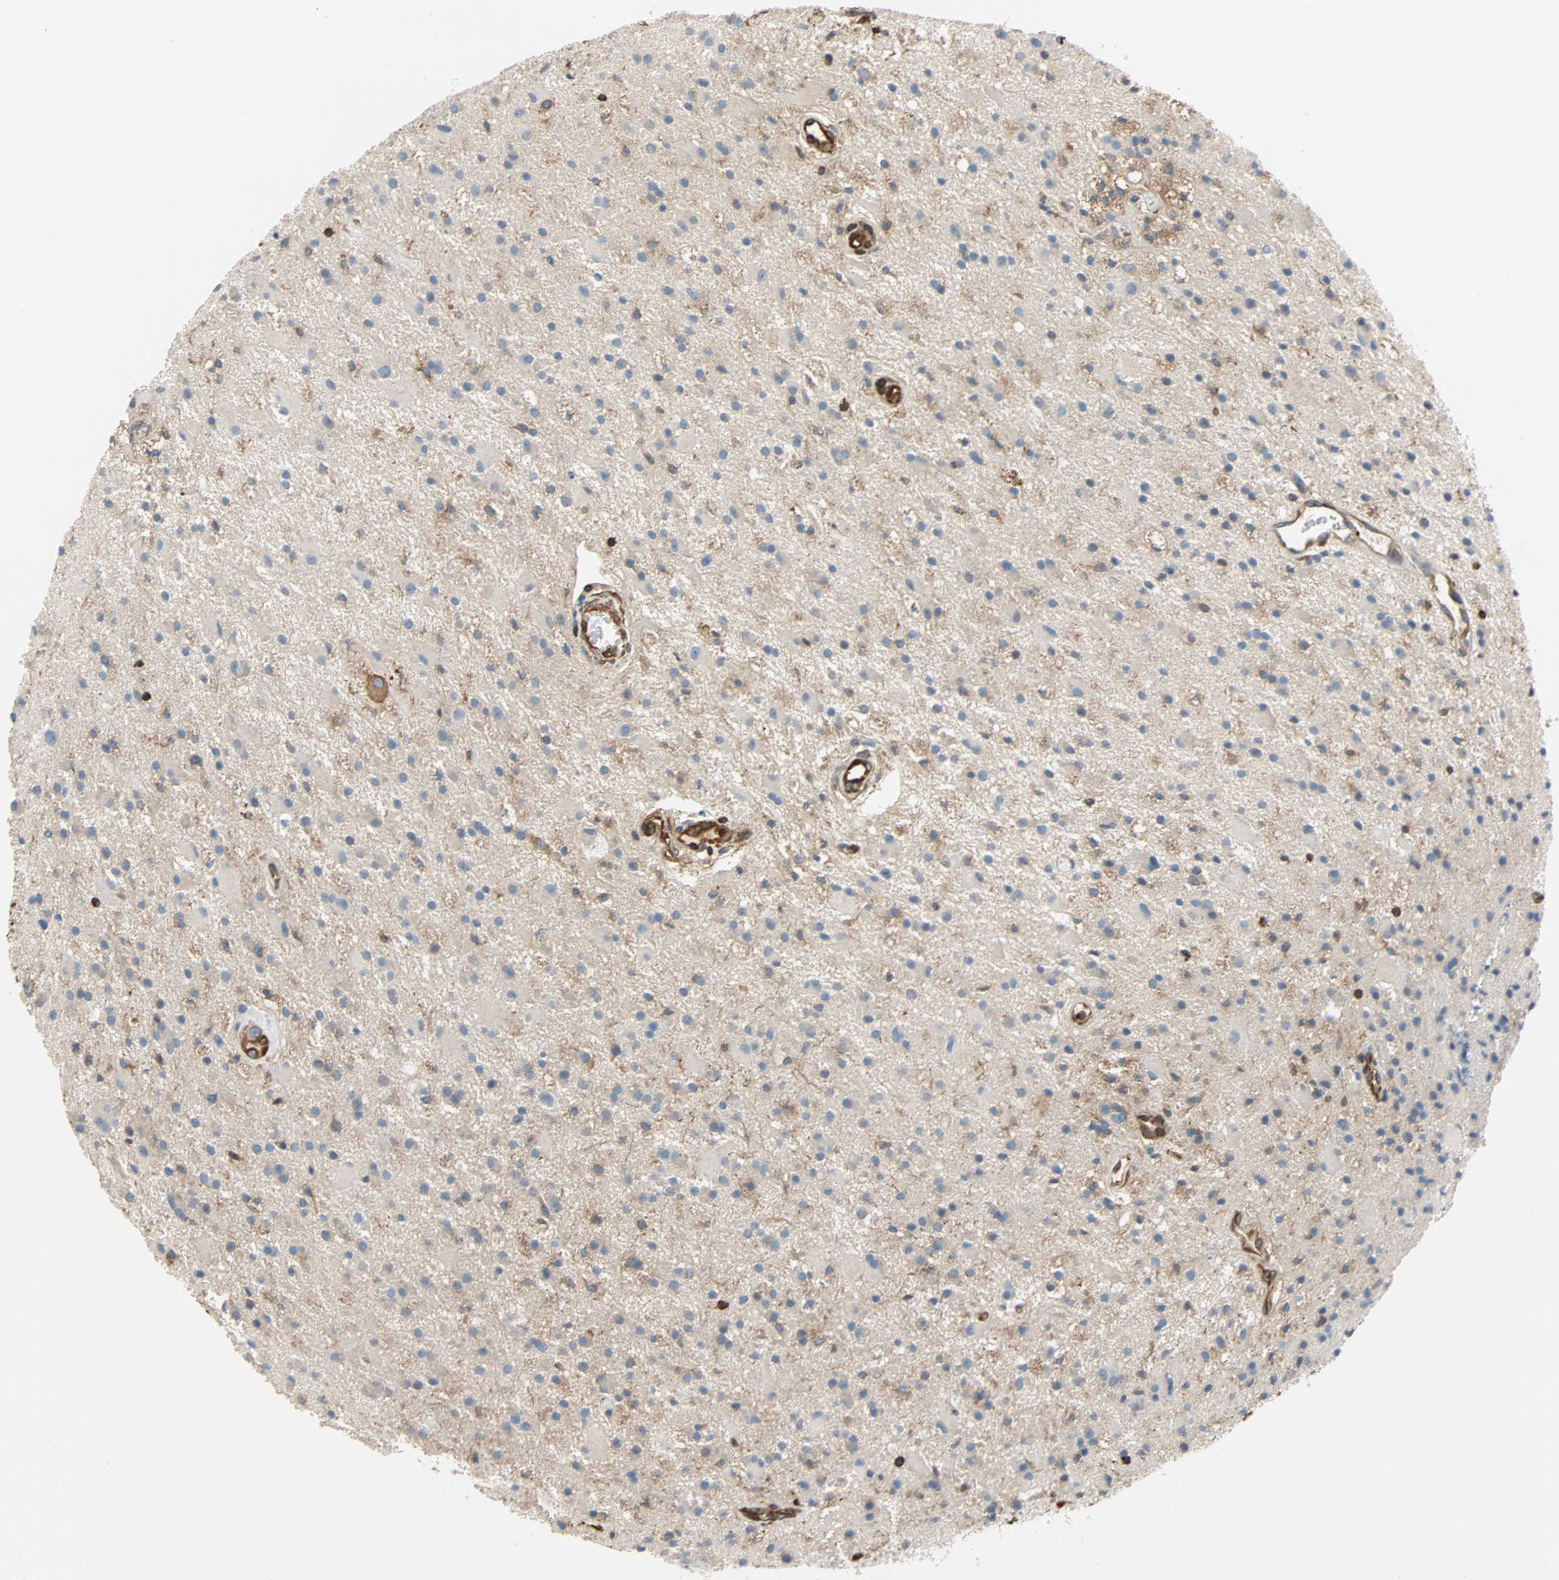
{"staining": {"intensity": "moderate", "quantity": "<25%", "location": "cytoplasmic/membranous"}, "tissue": "glioma", "cell_type": "Tumor cells", "image_type": "cancer", "snomed": [{"axis": "morphology", "description": "Glioma, malignant, Low grade"}, {"axis": "topography", "description": "Brain"}], "caption": "Protein expression by IHC reveals moderate cytoplasmic/membranous staining in about <25% of tumor cells in glioma. The staining is performed using DAB brown chromogen to label protein expression. The nuclei are counter-stained blue using hematoxylin.", "gene": "GALNT10", "patient": {"sex": "male", "age": 58}}